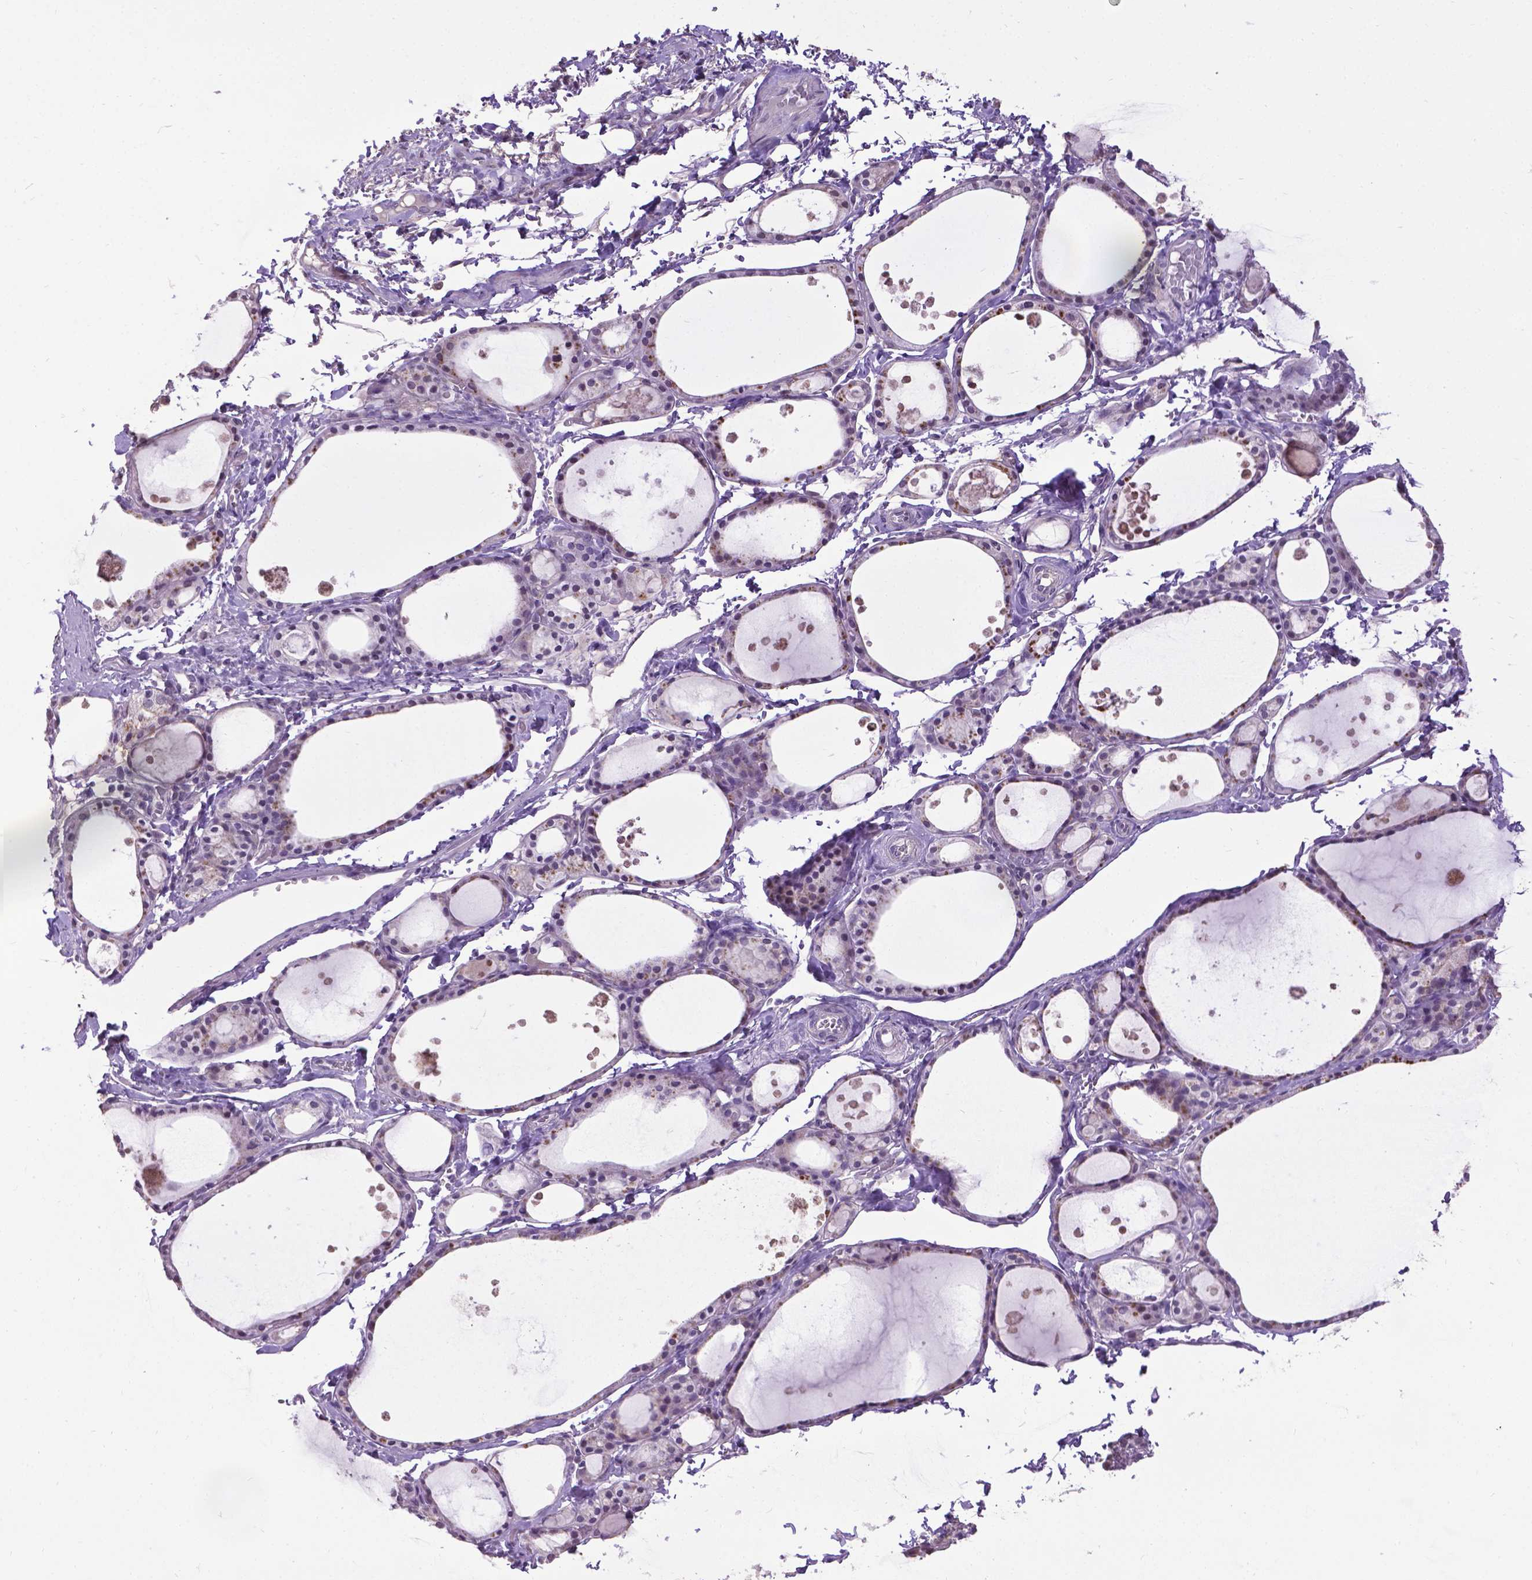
{"staining": {"intensity": "weak", "quantity": "<25%", "location": "cytoplasmic/membranous"}, "tissue": "thyroid gland", "cell_type": "Glandular cells", "image_type": "normal", "snomed": [{"axis": "morphology", "description": "Normal tissue, NOS"}, {"axis": "topography", "description": "Thyroid gland"}], "caption": "The IHC image has no significant expression in glandular cells of thyroid gland.", "gene": "CPM", "patient": {"sex": "male", "age": 68}}